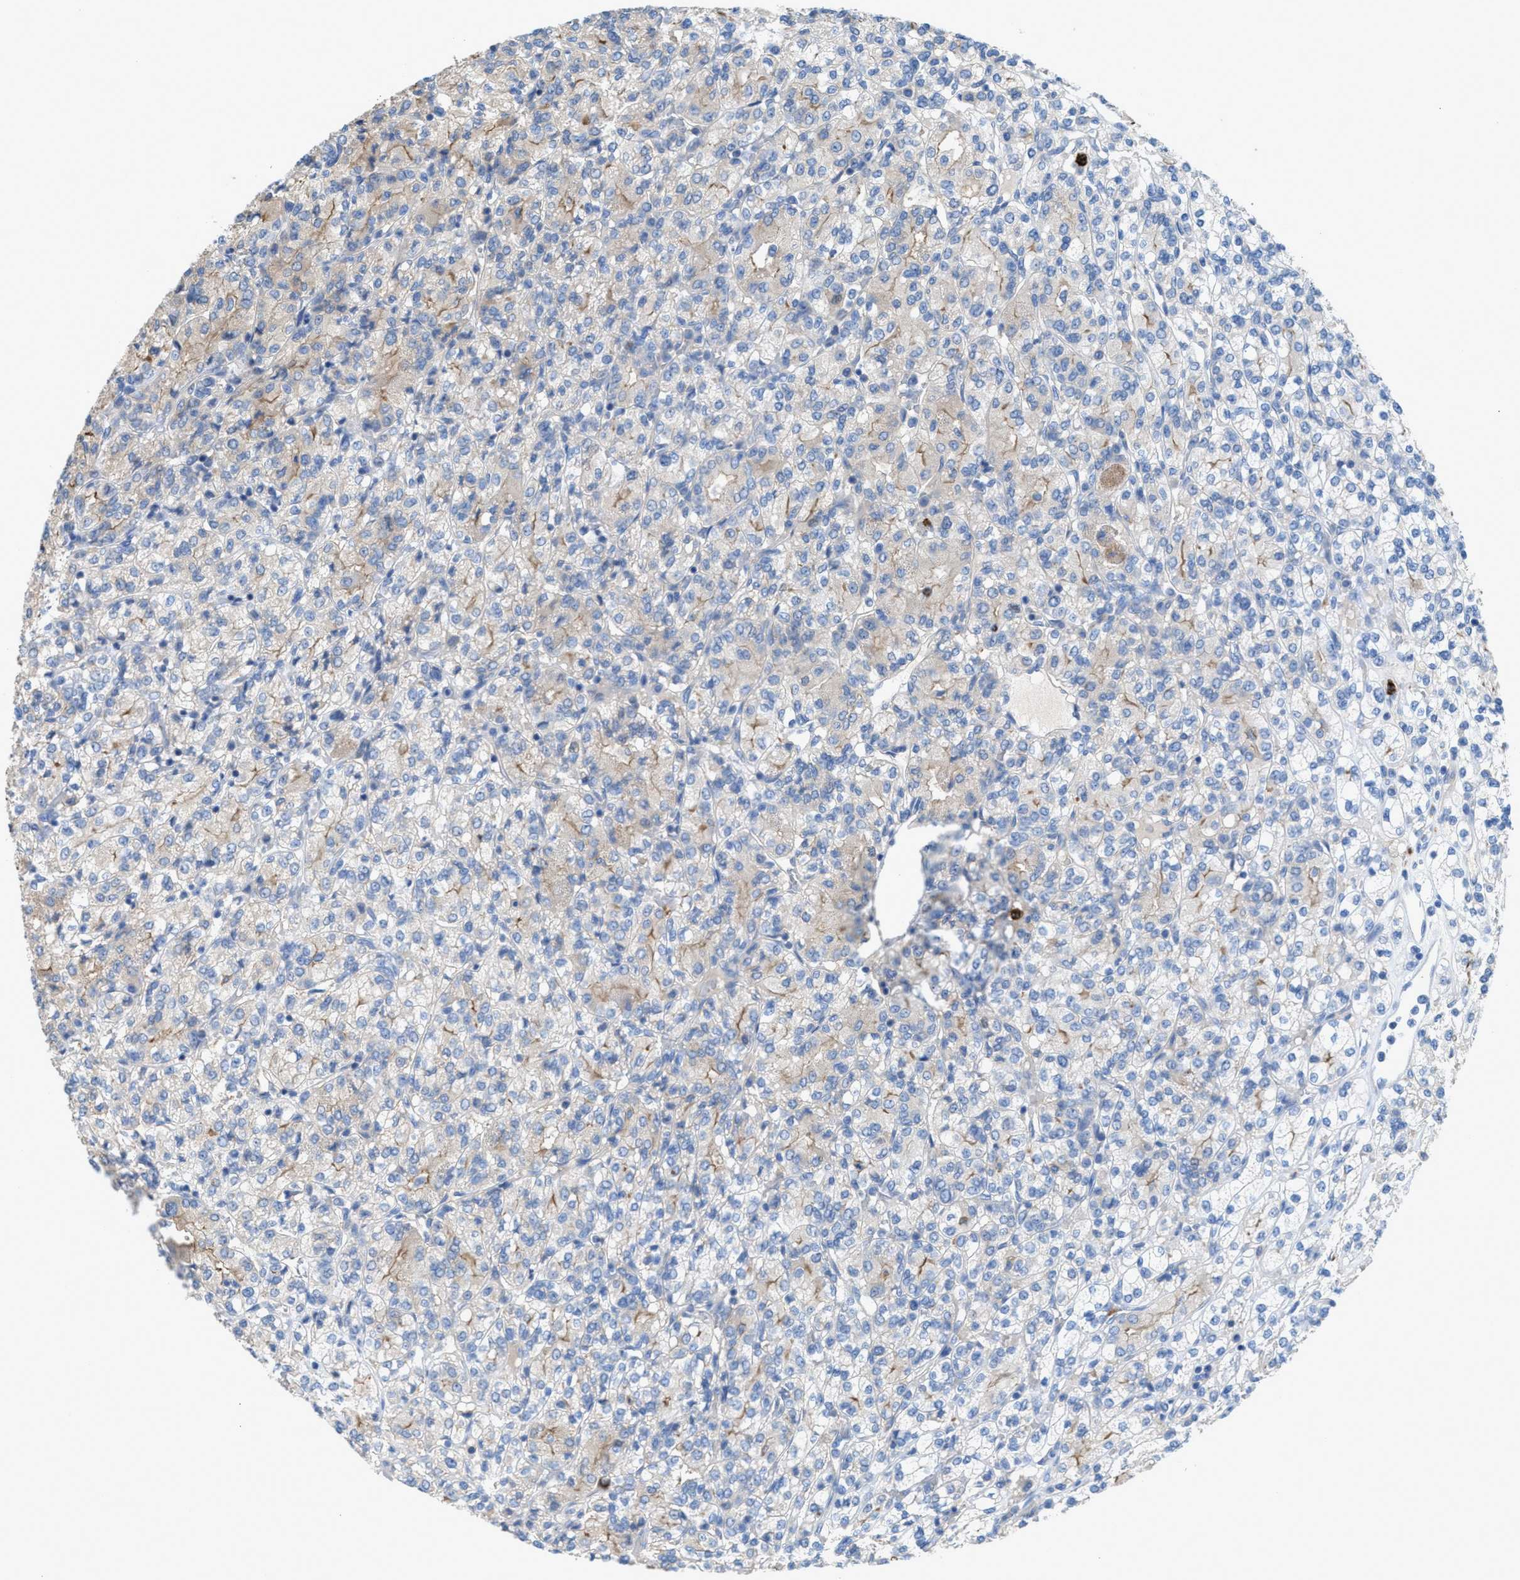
{"staining": {"intensity": "weak", "quantity": "<25%", "location": "cytoplasmic/membranous"}, "tissue": "renal cancer", "cell_type": "Tumor cells", "image_type": "cancer", "snomed": [{"axis": "morphology", "description": "Adenocarcinoma, NOS"}, {"axis": "topography", "description": "Kidney"}], "caption": "This is an IHC histopathology image of renal cancer. There is no expression in tumor cells.", "gene": "CMTM1", "patient": {"sex": "male", "age": 77}}